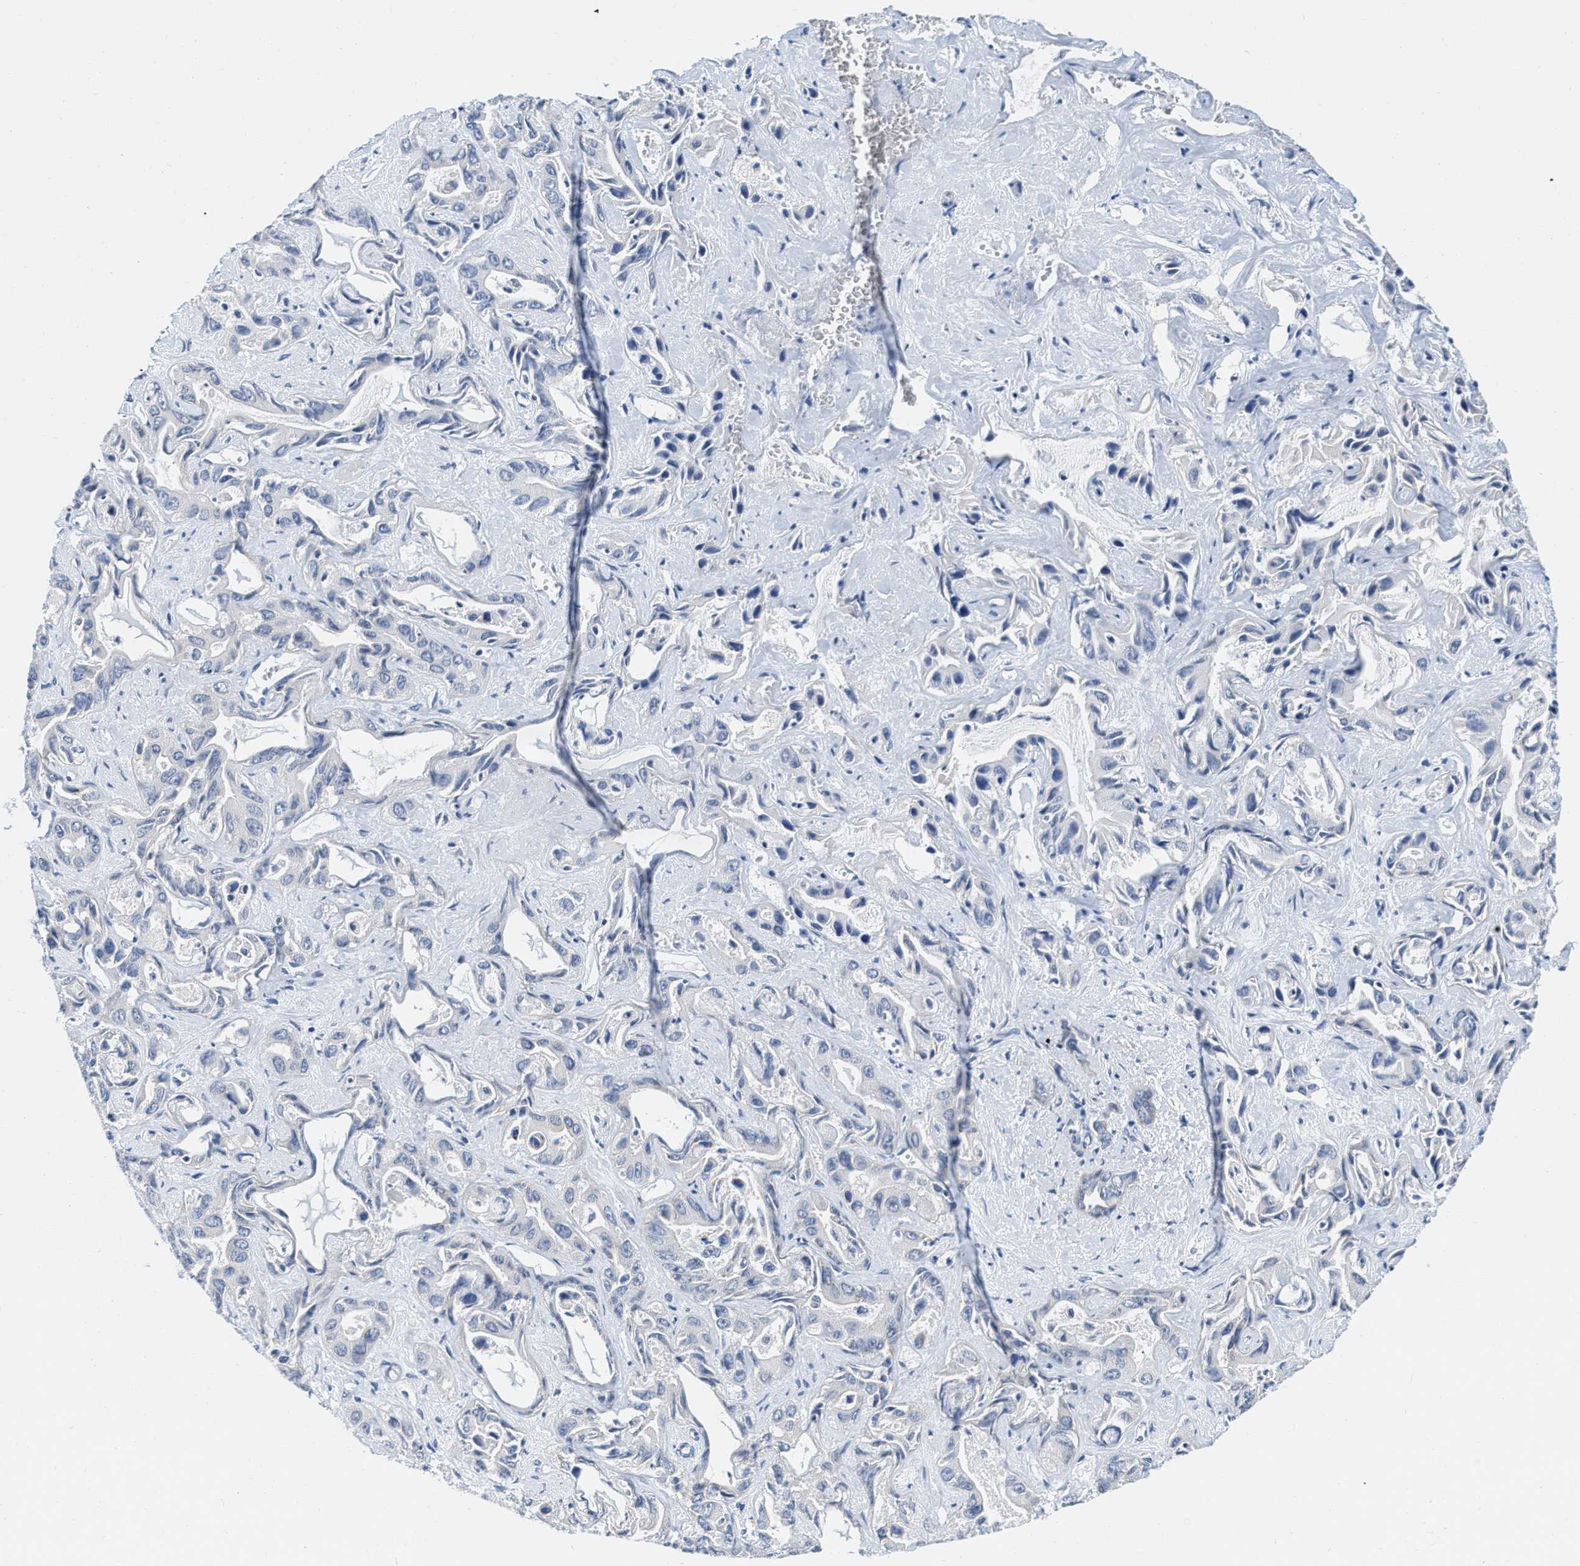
{"staining": {"intensity": "negative", "quantity": "none", "location": "none"}, "tissue": "liver cancer", "cell_type": "Tumor cells", "image_type": "cancer", "snomed": [{"axis": "morphology", "description": "Cholangiocarcinoma"}, {"axis": "topography", "description": "Liver"}], "caption": "A micrograph of liver cancer stained for a protein displays no brown staining in tumor cells.", "gene": "EIF2AK2", "patient": {"sex": "female", "age": 52}}